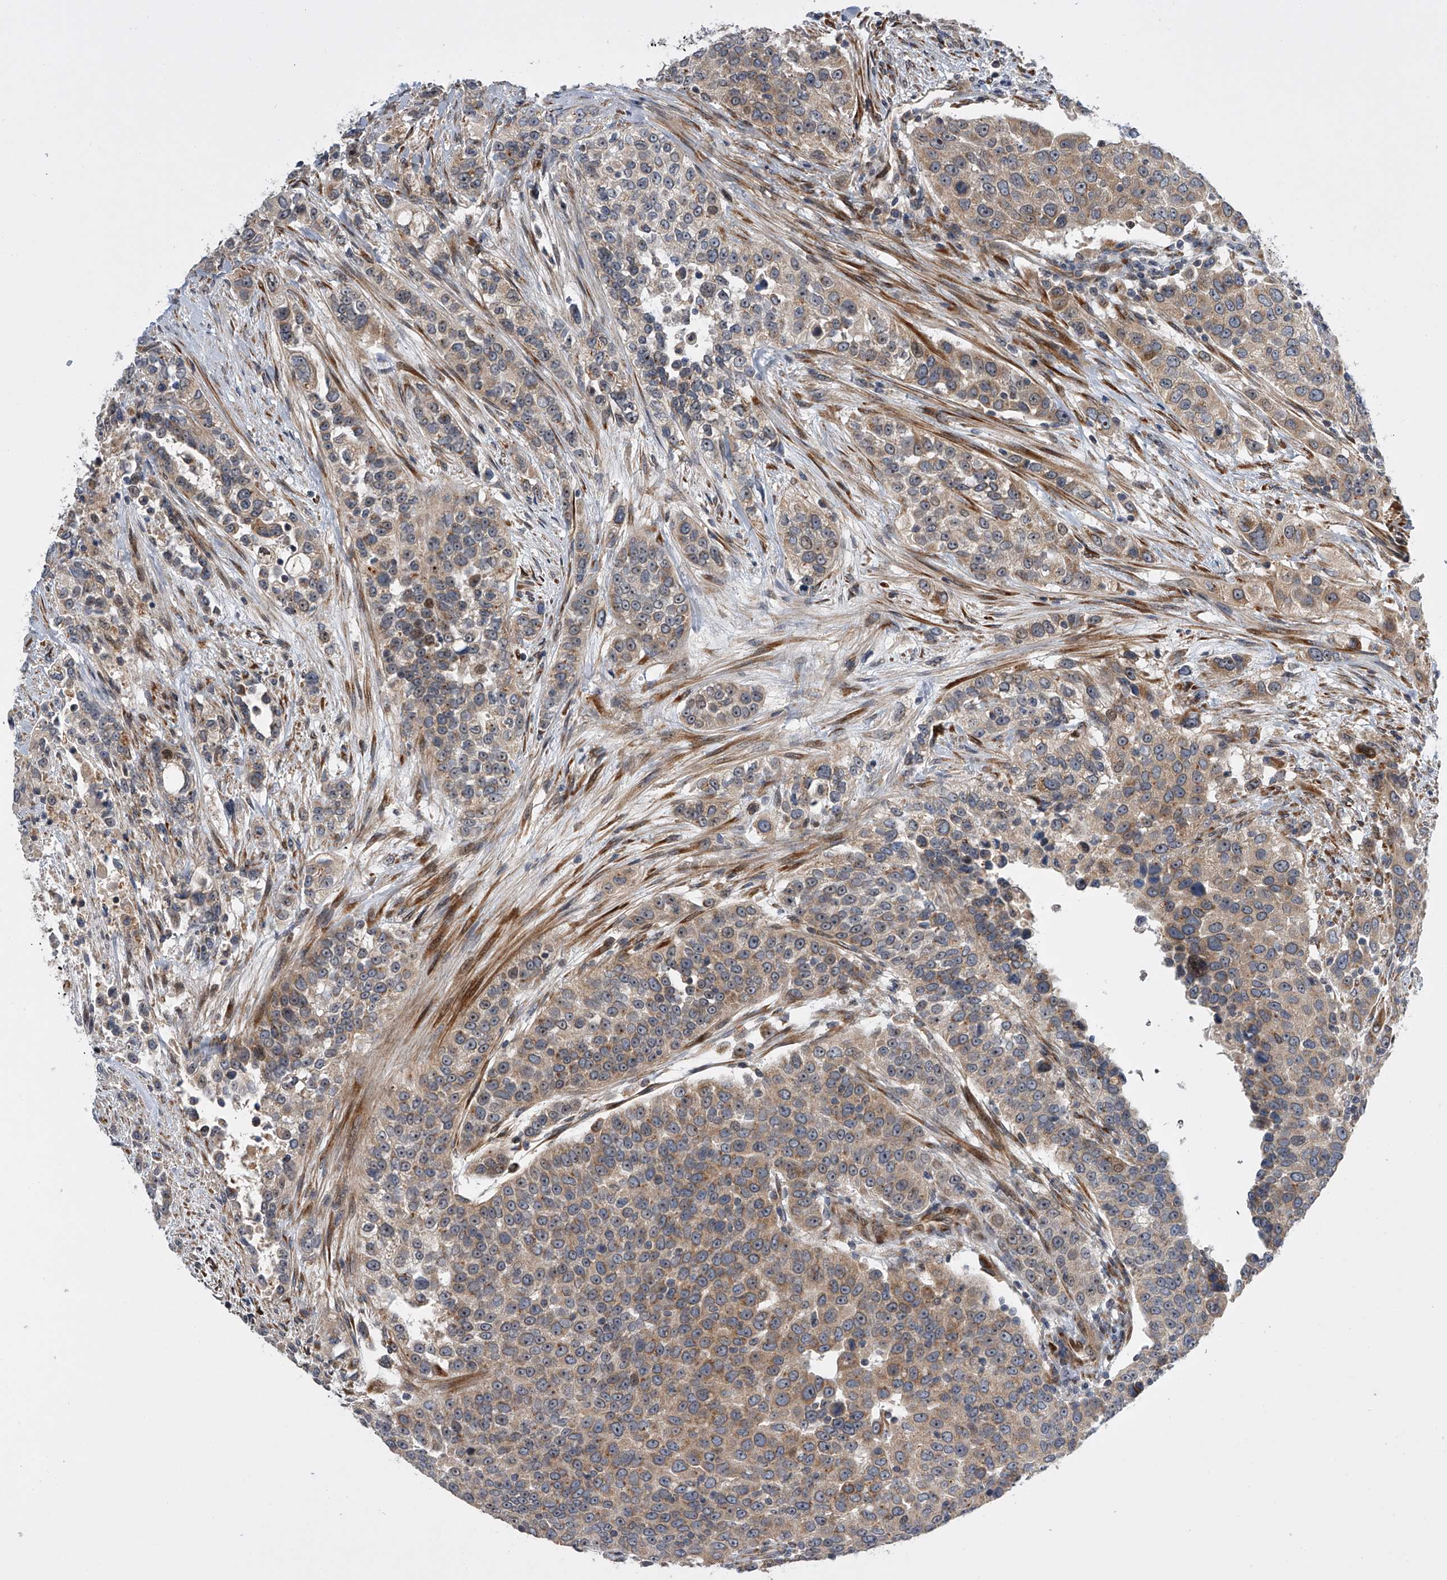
{"staining": {"intensity": "weak", "quantity": "25%-75%", "location": "cytoplasmic/membranous"}, "tissue": "urothelial cancer", "cell_type": "Tumor cells", "image_type": "cancer", "snomed": [{"axis": "morphology", "description": "Urothelial carcinoma, High grade"}, {"axis": "topography", "description": "Urinary bladder"}], "caption": "High-magnification brightfield microscopy of high-grade urothelial carcinoma stained with DAB (3,3'-diaminobenzidine) (brown) and counterstained with hematoxylin (blue). tumor cells exhibit weak cytoplasmic/membranous positivity is appreciated in approximately25%-75% of cells.", "gene": "DLGAP2", "patient": {"sex": "female", "age": 80}}